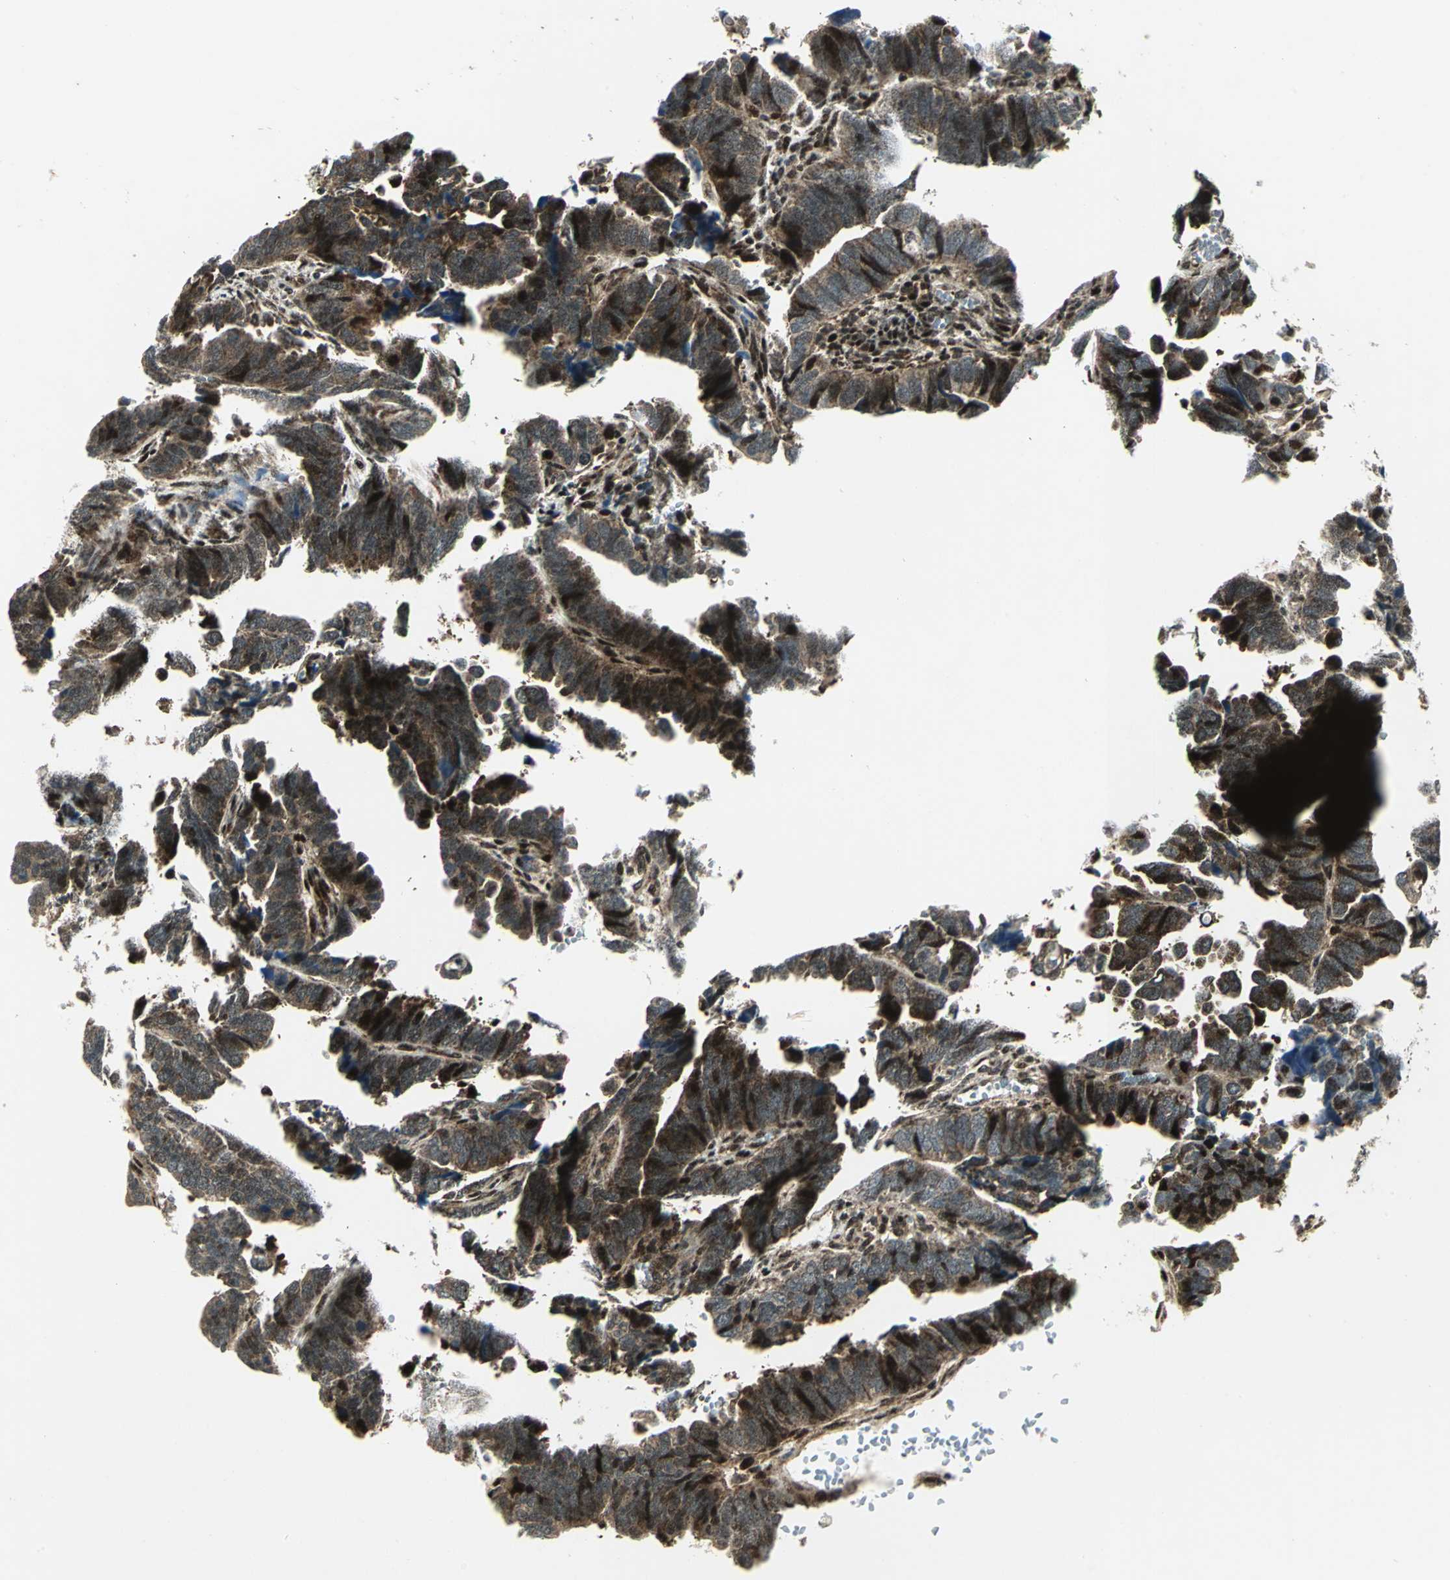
{"staining": {"intensity": "strong", "quantity": ">75%", "location": "cytoplasmic/membranous,nuclear"}, "tissue": "endometrial cancer", "cell_type": "Tumor cells", "image_type": "cancer", "snomed": [{"axis": "morphology", "description": "Adenocarcinoma, NOS"}, {"axis": "topography", "description": "Endometrium"}], "caption": "A high amount of strong cytoplasmic/membranous and nuclear staining is appreciated in about >75% of tumor cells in endometrial adenocarcinoma tissue. (DAB (3,3'-diaminobenzidine) IHC, brown staining for protein, blue staining for nuclei).", "gene": "COPS5", "patient": {"sex": "female", "age": 75}}